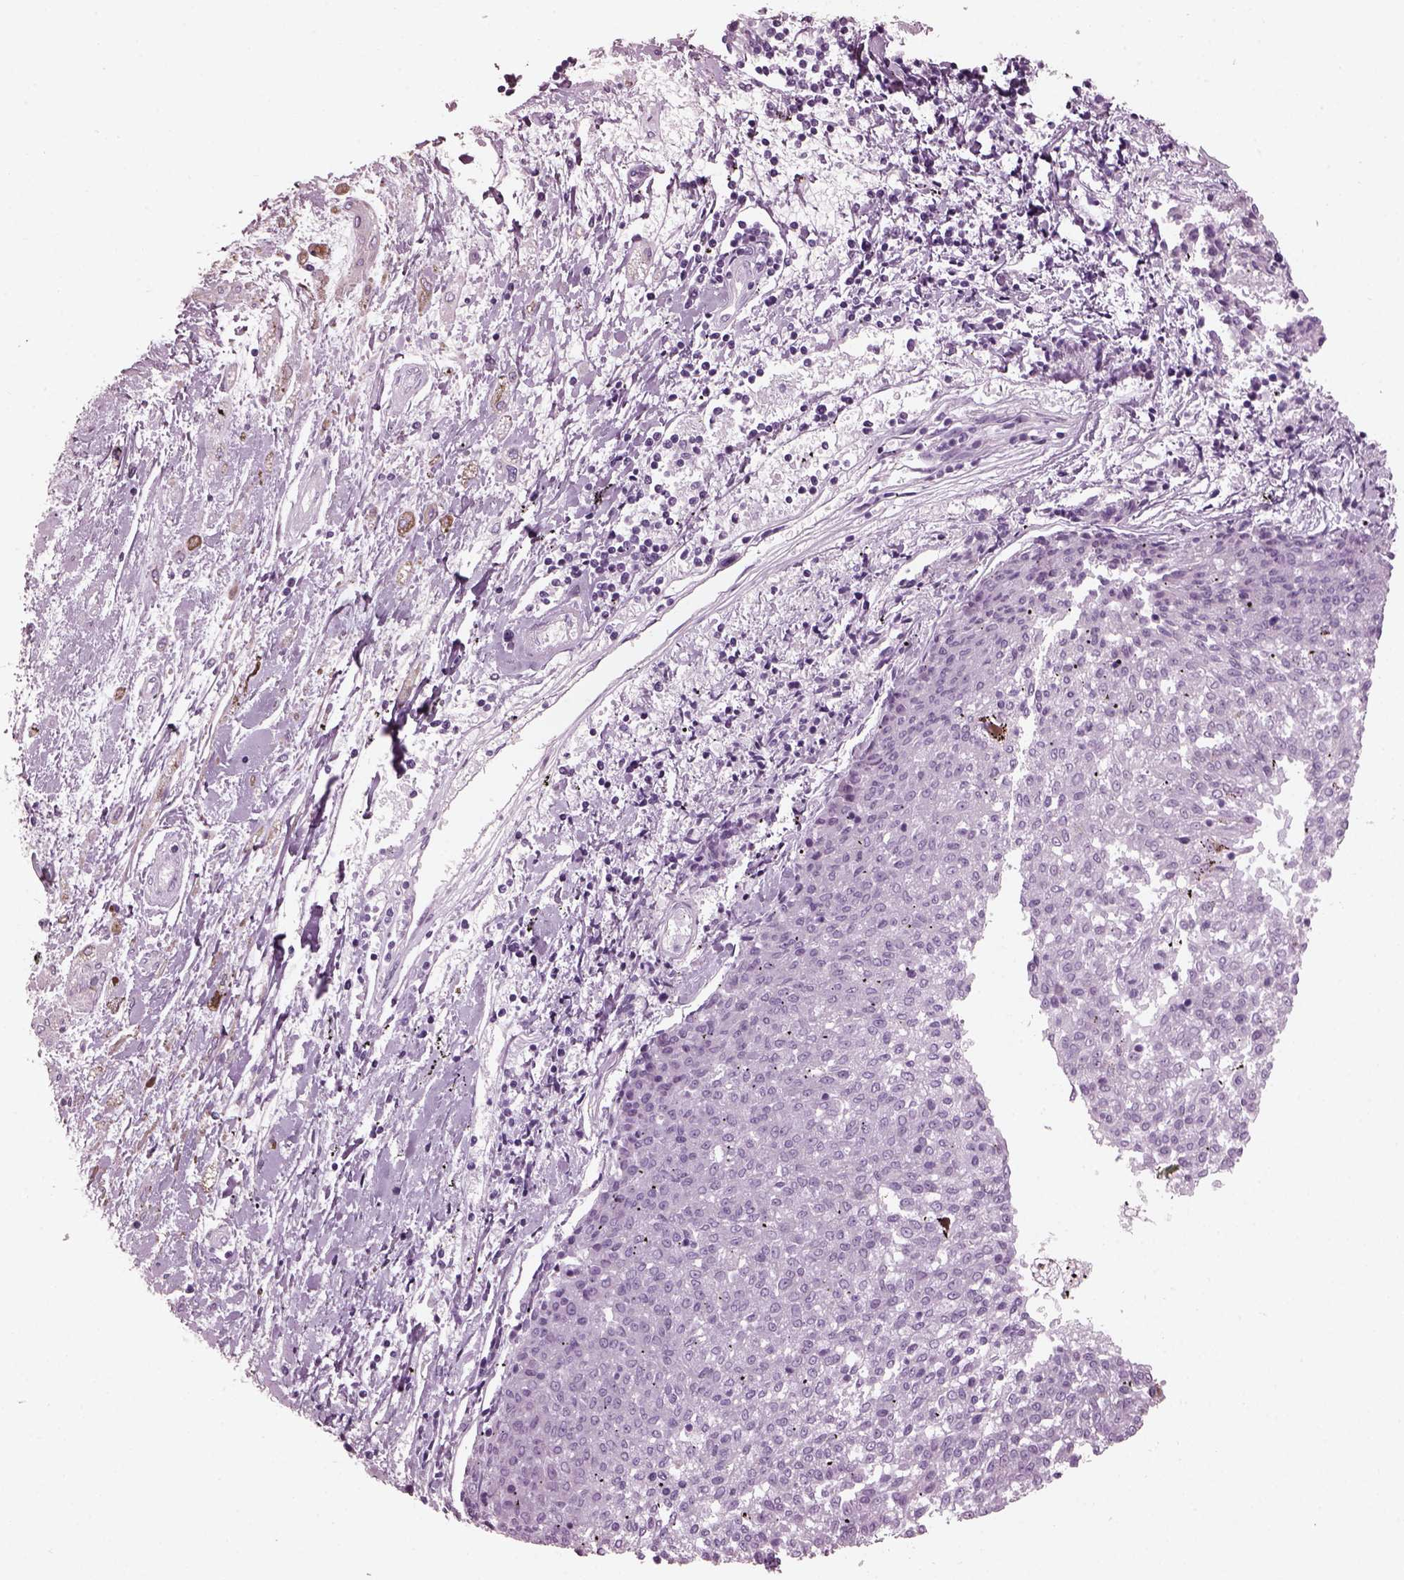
{"staining": {"intensity": "negative", "quantity": "none", "location": "none"}, "tissue": "melanoma", "cell_type": "Tumor cells", "image_type": "cancer", "snomed": [{"axis": "morphology", "description": "Malignant melanoma, NOS"}, {"axis": "topography", "description": "Skin"}], "caption": "Micrograph shows no significant protein staining in tumor cells of malignant melanoma. Nuclei are stained in blue.", "gene": "PDC", "patient": {"sex": "female", "age": 72}}